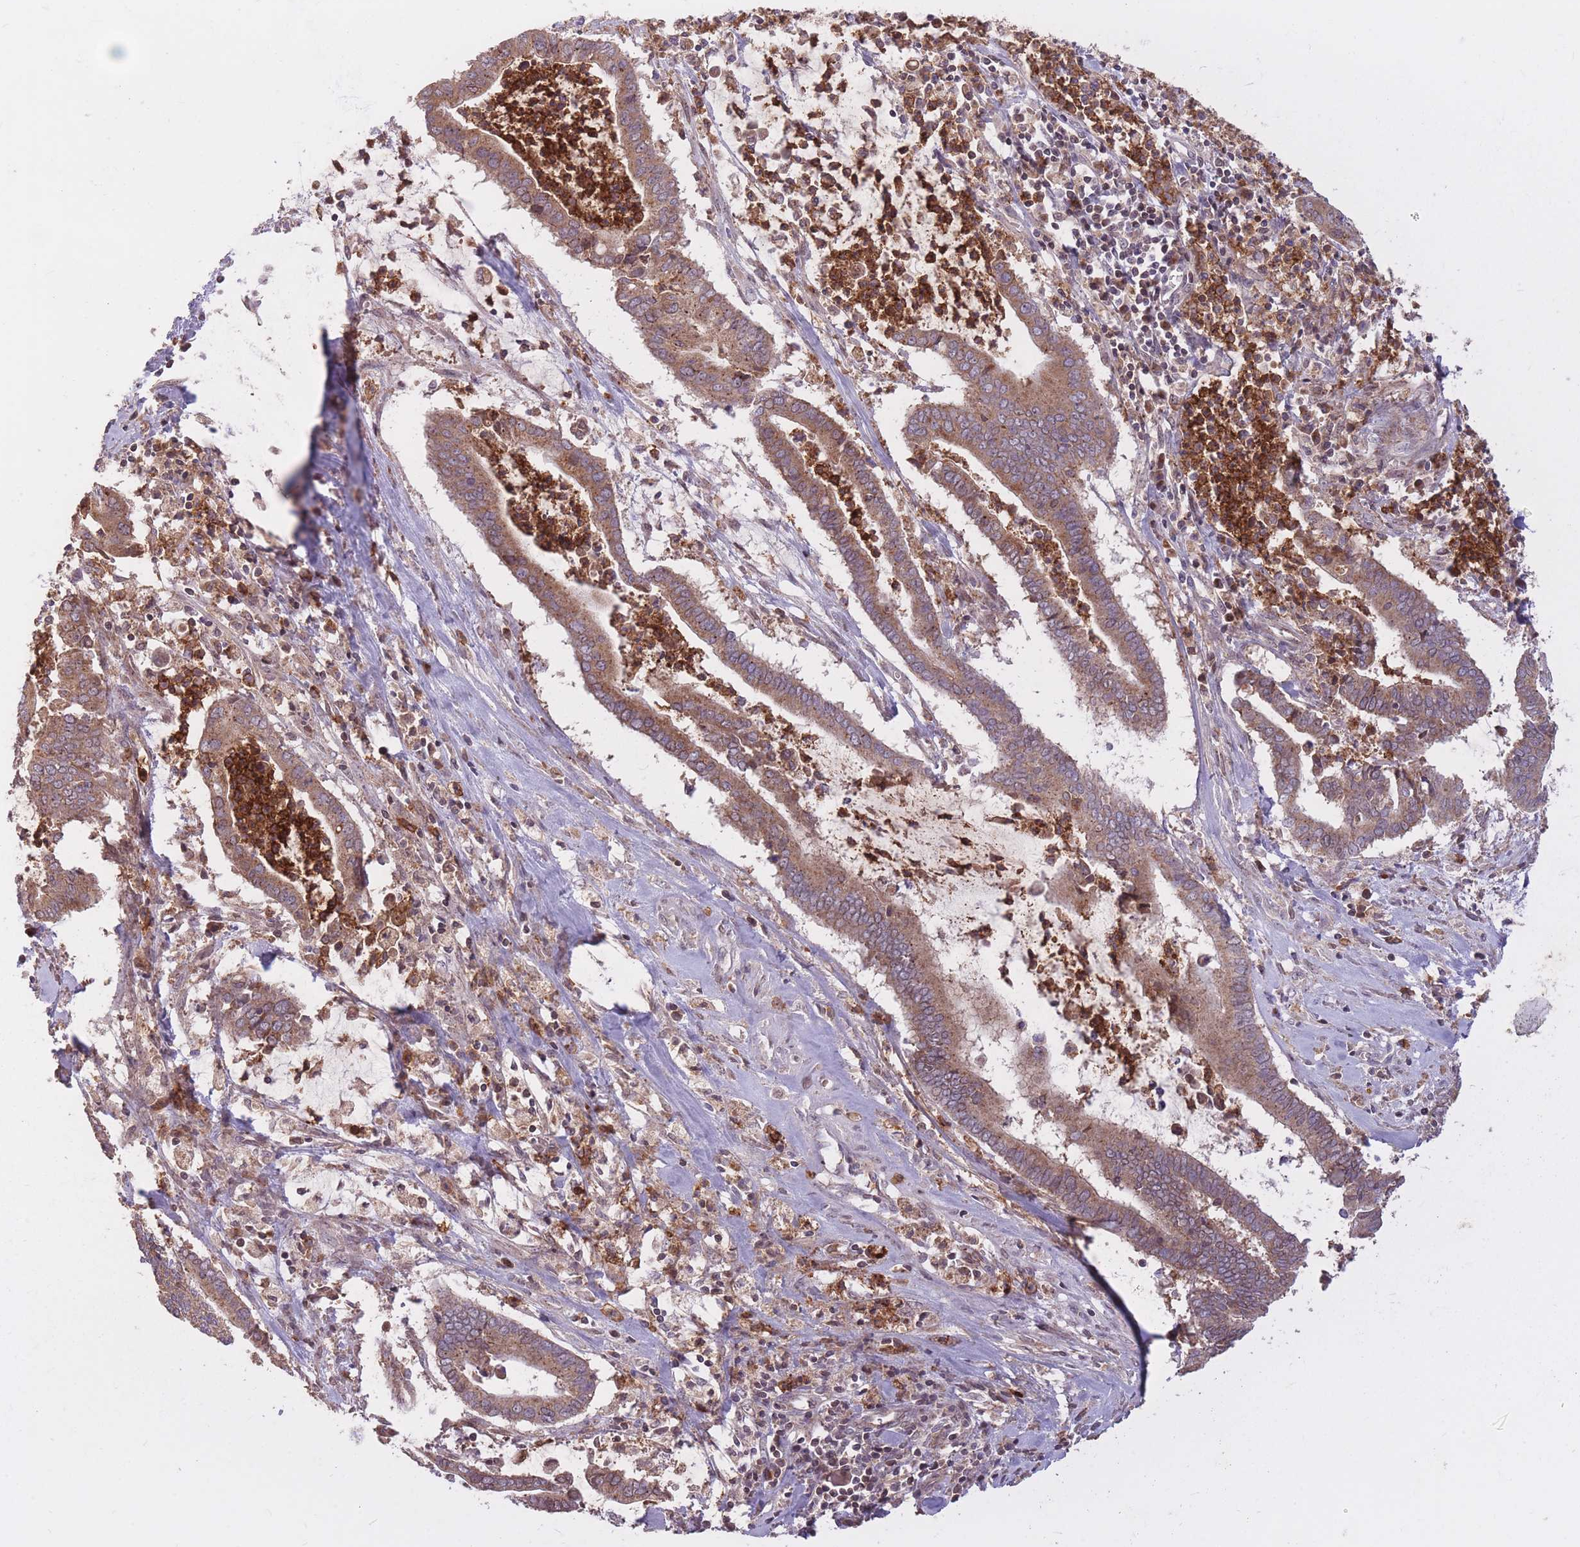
{"staining": {"intensity": "moderate", "quantity": ">75%", "location": "cytoplasmic/membranous"}, "tissue": "cervical cancer", "cell_type": "Tumor cells", "image_type": "cancer", "snomed": [{"axis": "morphology", "description": "Adenocarcinoma, NOS"}, {"axis": "topography", "description": "Cervix"}], "caption": "Immunohistochemical staining of cervical cancer (adenocarcinoma) displays medium levels of moderate cytoplasmic/membranous protein staining in about >75% of tumor cells. The staining was performed using DAB (3,3'-diaminobenzidine) to visualize the protein expression in brown, while the nuclei were stained in blue with hematoxylin (Magnification: 20x).", "gene": "IGF2BP2", "patient": {"sex": "female", "age": 44}}